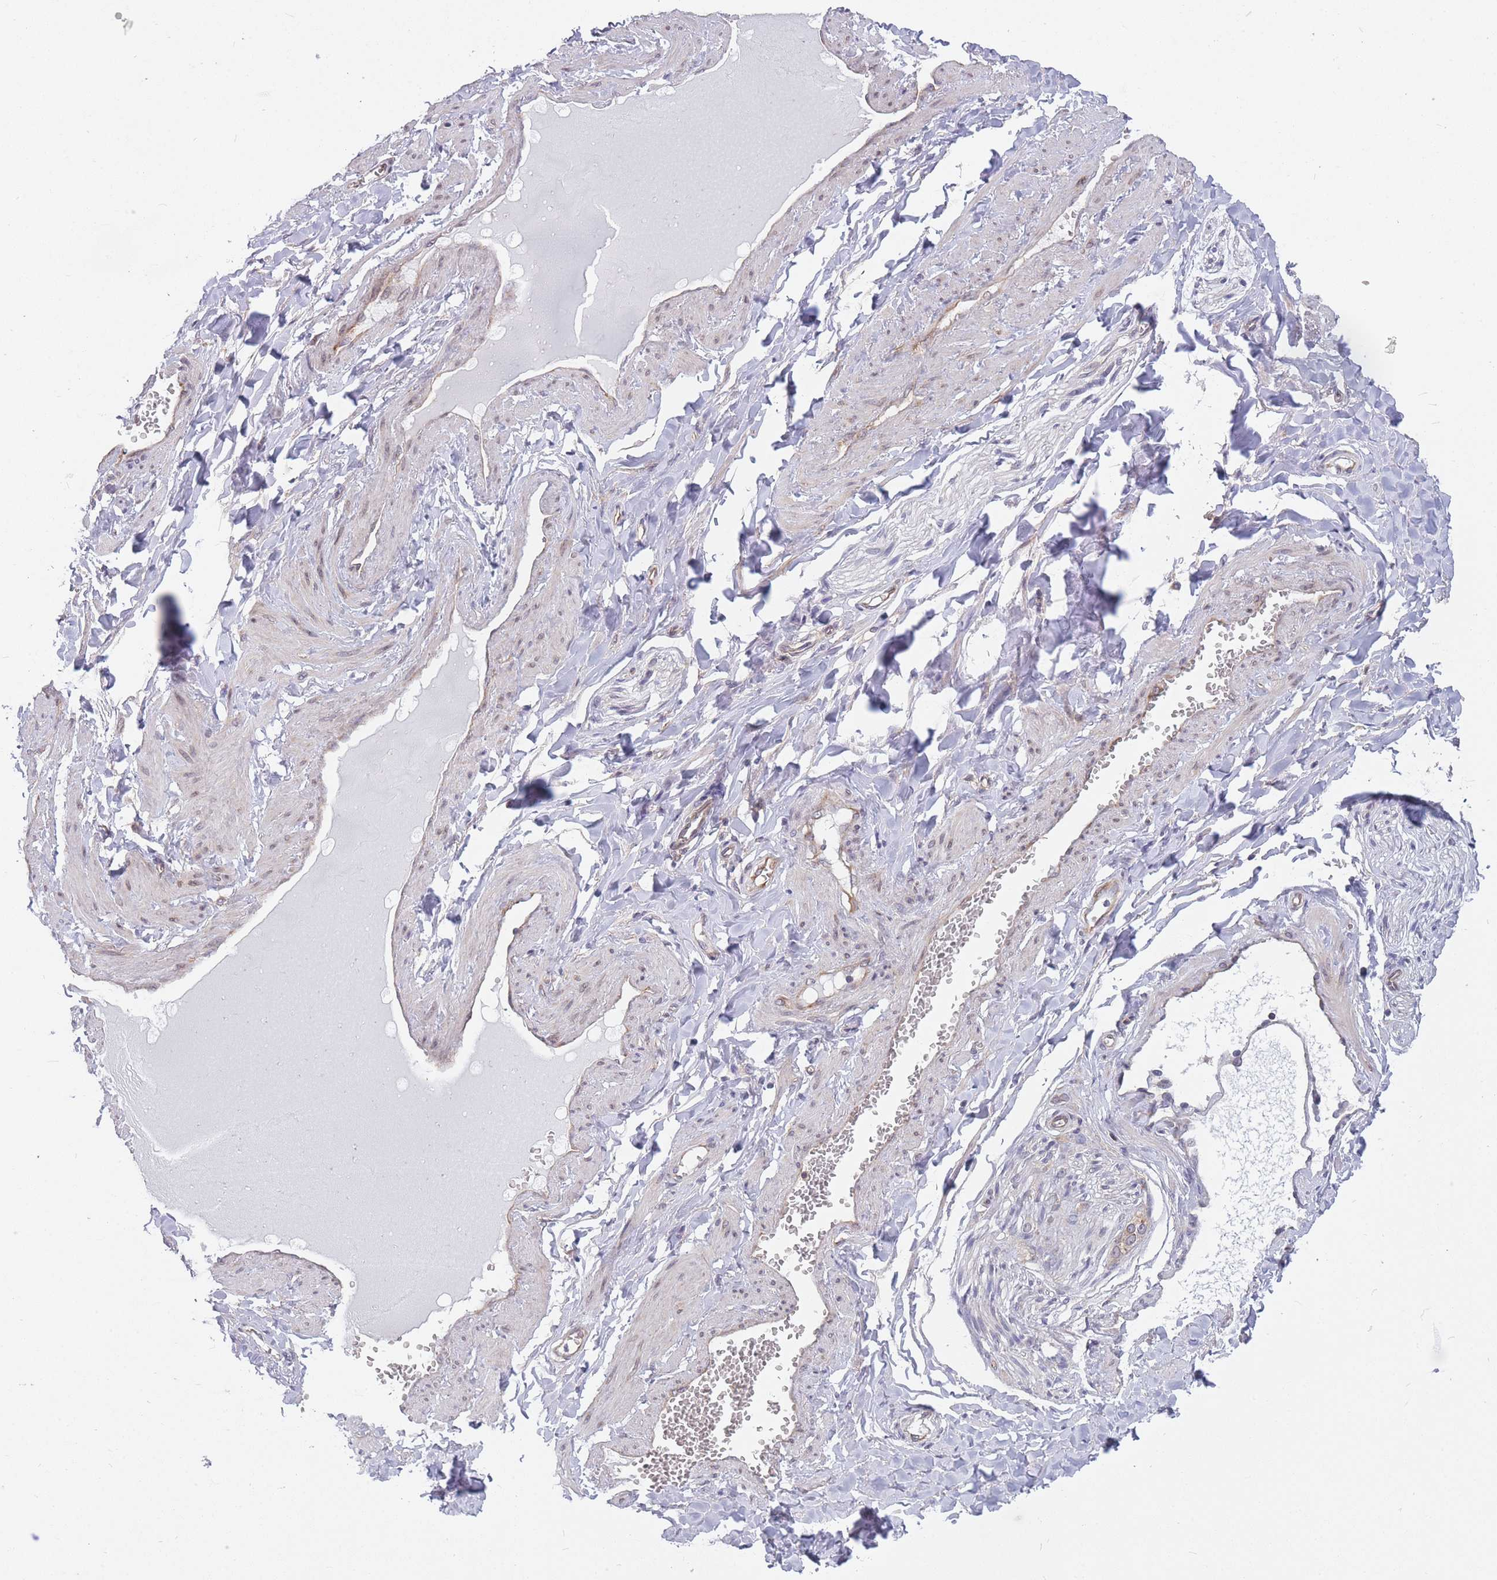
{"staining": {"intensity": "negative", "quantity": "none", "location": "none"}, "tissue": "adipose tissue", "cell_type": "Adipocytes", "image_type": "normal", "snomed": [{"axis": "morphology", "description": "Normal tissue, NOS"}, {"axis": "topography", "description": "Soft tissue"}, {"axis": "topography", "description": "Adipose tissue"}, {"axis": "topography", "description": "Vascular tissue"}, {"axis": "topography", "description": "Peripheral nerve tissue"}], "caption": "There is no significant staining in adipocytes of adipose tissue. Brightfield microscopy of IHC stained with DAB (3,3'-diaminobenzidine) (brown) and hematoxylin (blue), captured at high magnification.", "gene": "CCDC124", "patient": {"sex": "male", "age": 46}}